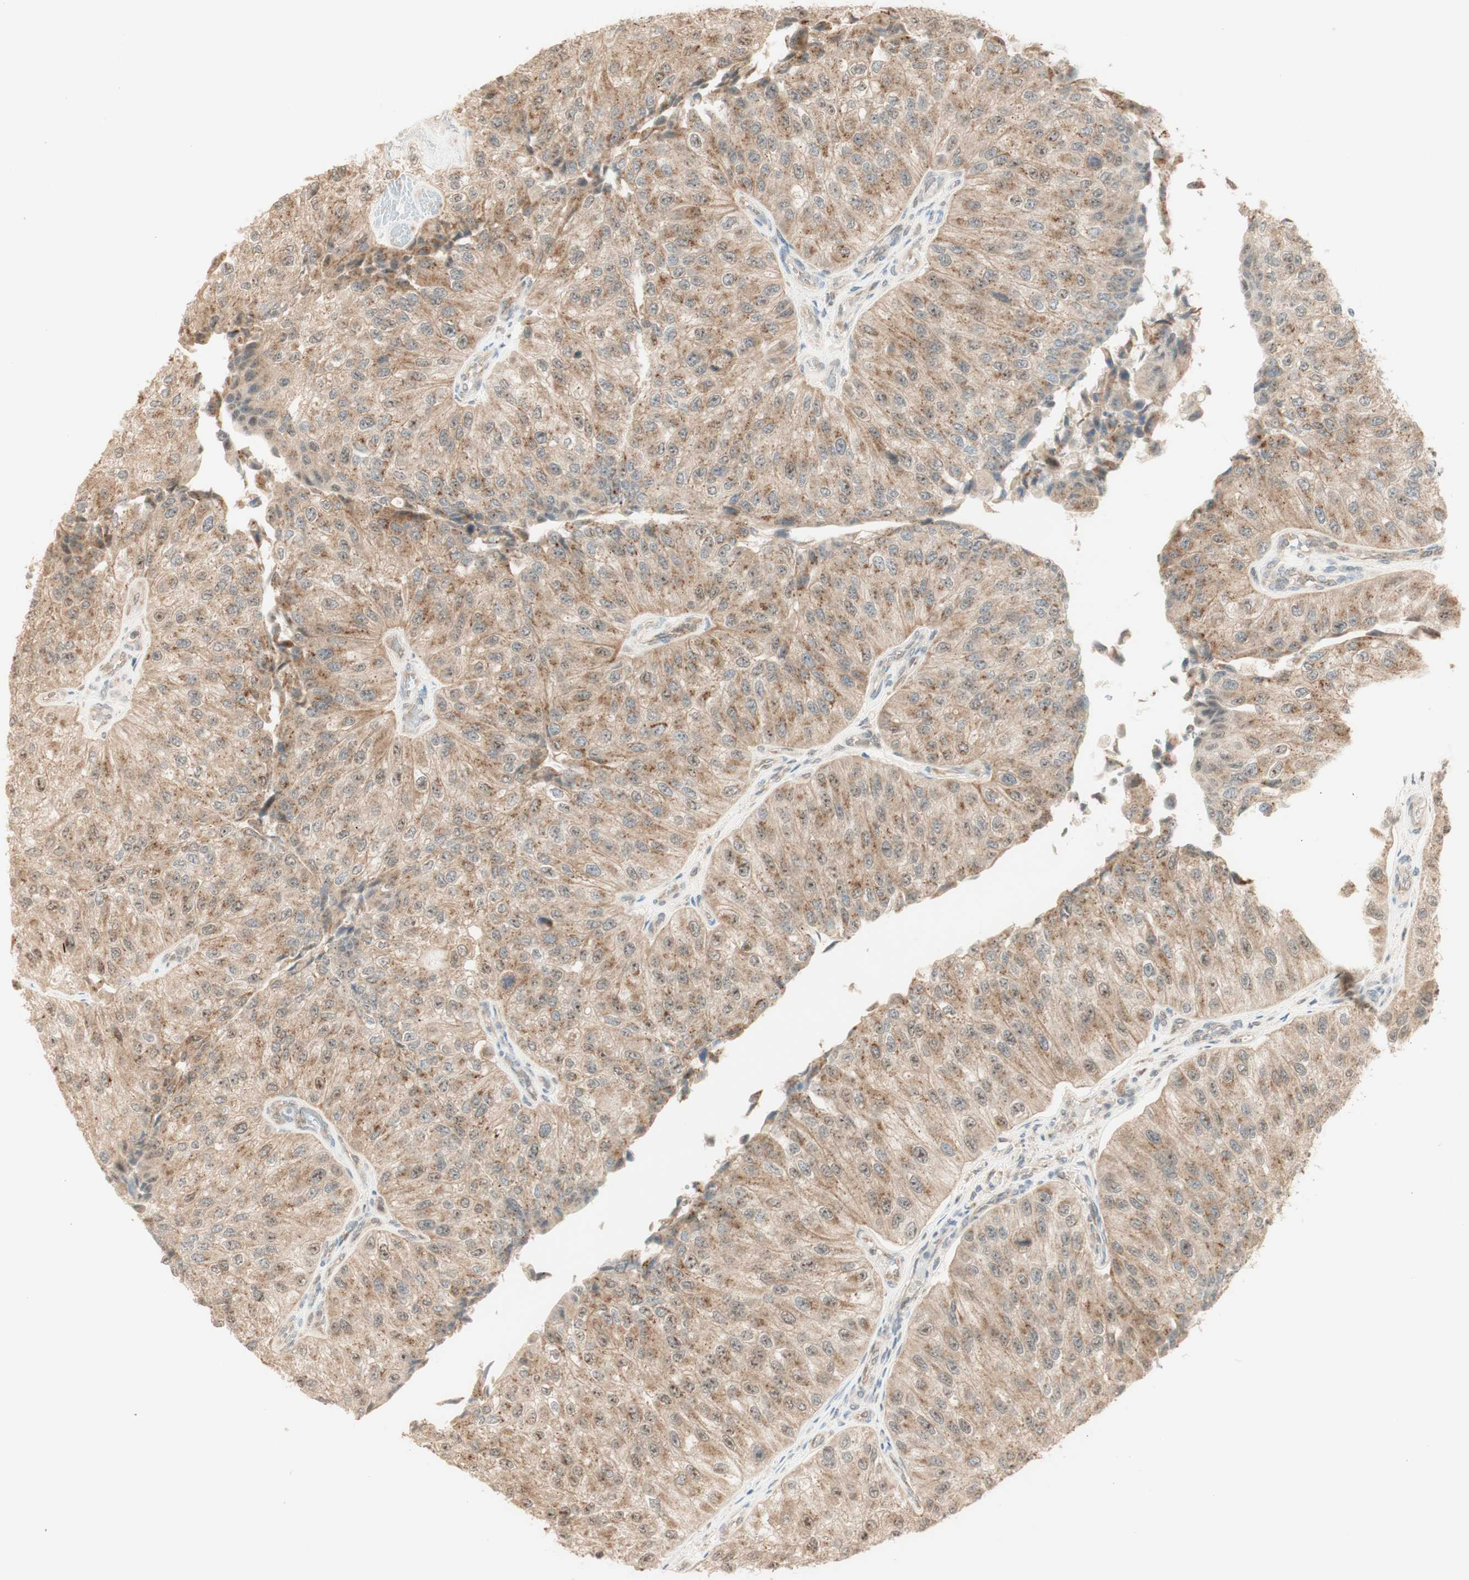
{"staining": {"intensity": "moderate", "quantity": ">75%", "location": "cytoplasmic/membranous,nuclear"}, "tissue": "urothelial cancer", "cell_type": "Tumor cells", "image_type": "cancer", "snomed": [{"axis": "morphology", "description": "Urothelial carcinoma, High grade"}, {"axis": "topography", "description": "Kidney"}, {"axis": "topography", "description": "Urinary bladder"}], "caption": "Moderate cytoplasmic/membranous and nuclear protein expression is present in about >75% of tumor cells in high-grade urothelial carcinoma. (IHC, brightfield microscopy, high magnification).", "gene": "SPINT2", "patient": {"sex": "male", "age": 77}}